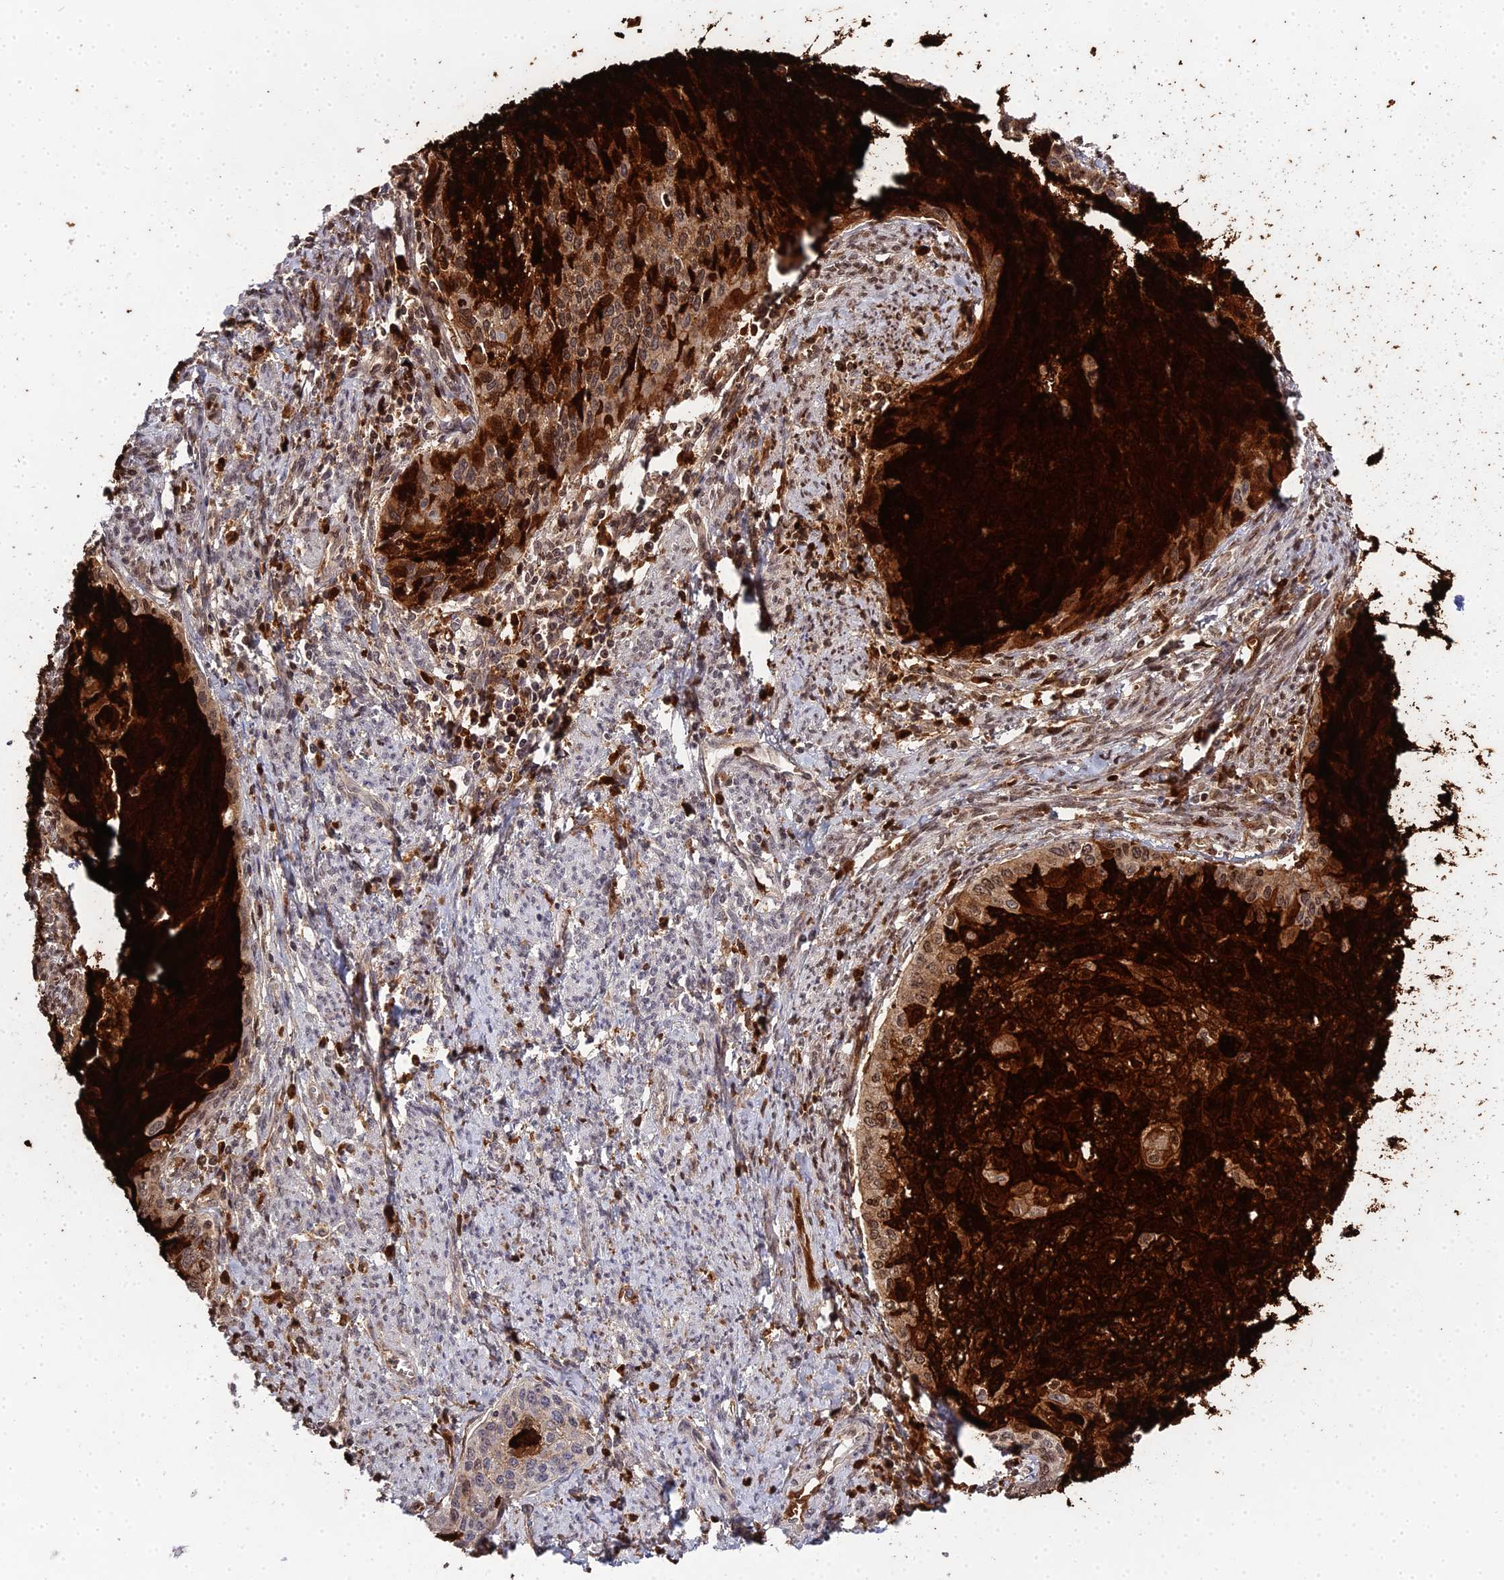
{"staining": {"intensity": "strong", "quantity": ">75%", "location": "cytoplasmic/membranous,nuclear"}, "tissue": "cervical cancer", "cell_type": "Tumor cells", "image_type": "cancer", "snomed": [{"axis": "morphology", "description": "Squamous cell carcinoma, NOS"}, {"axis": "topography", "description": "Cervix"}], "caption": "Strong cytoplasmic/membranous and nuclear protein positivity is seen in approximately >75% of tumor cells in squamous cell carcinoma (cervical).", "gene": "S100A7", "patient": {"sex": "female", "age": 67}}